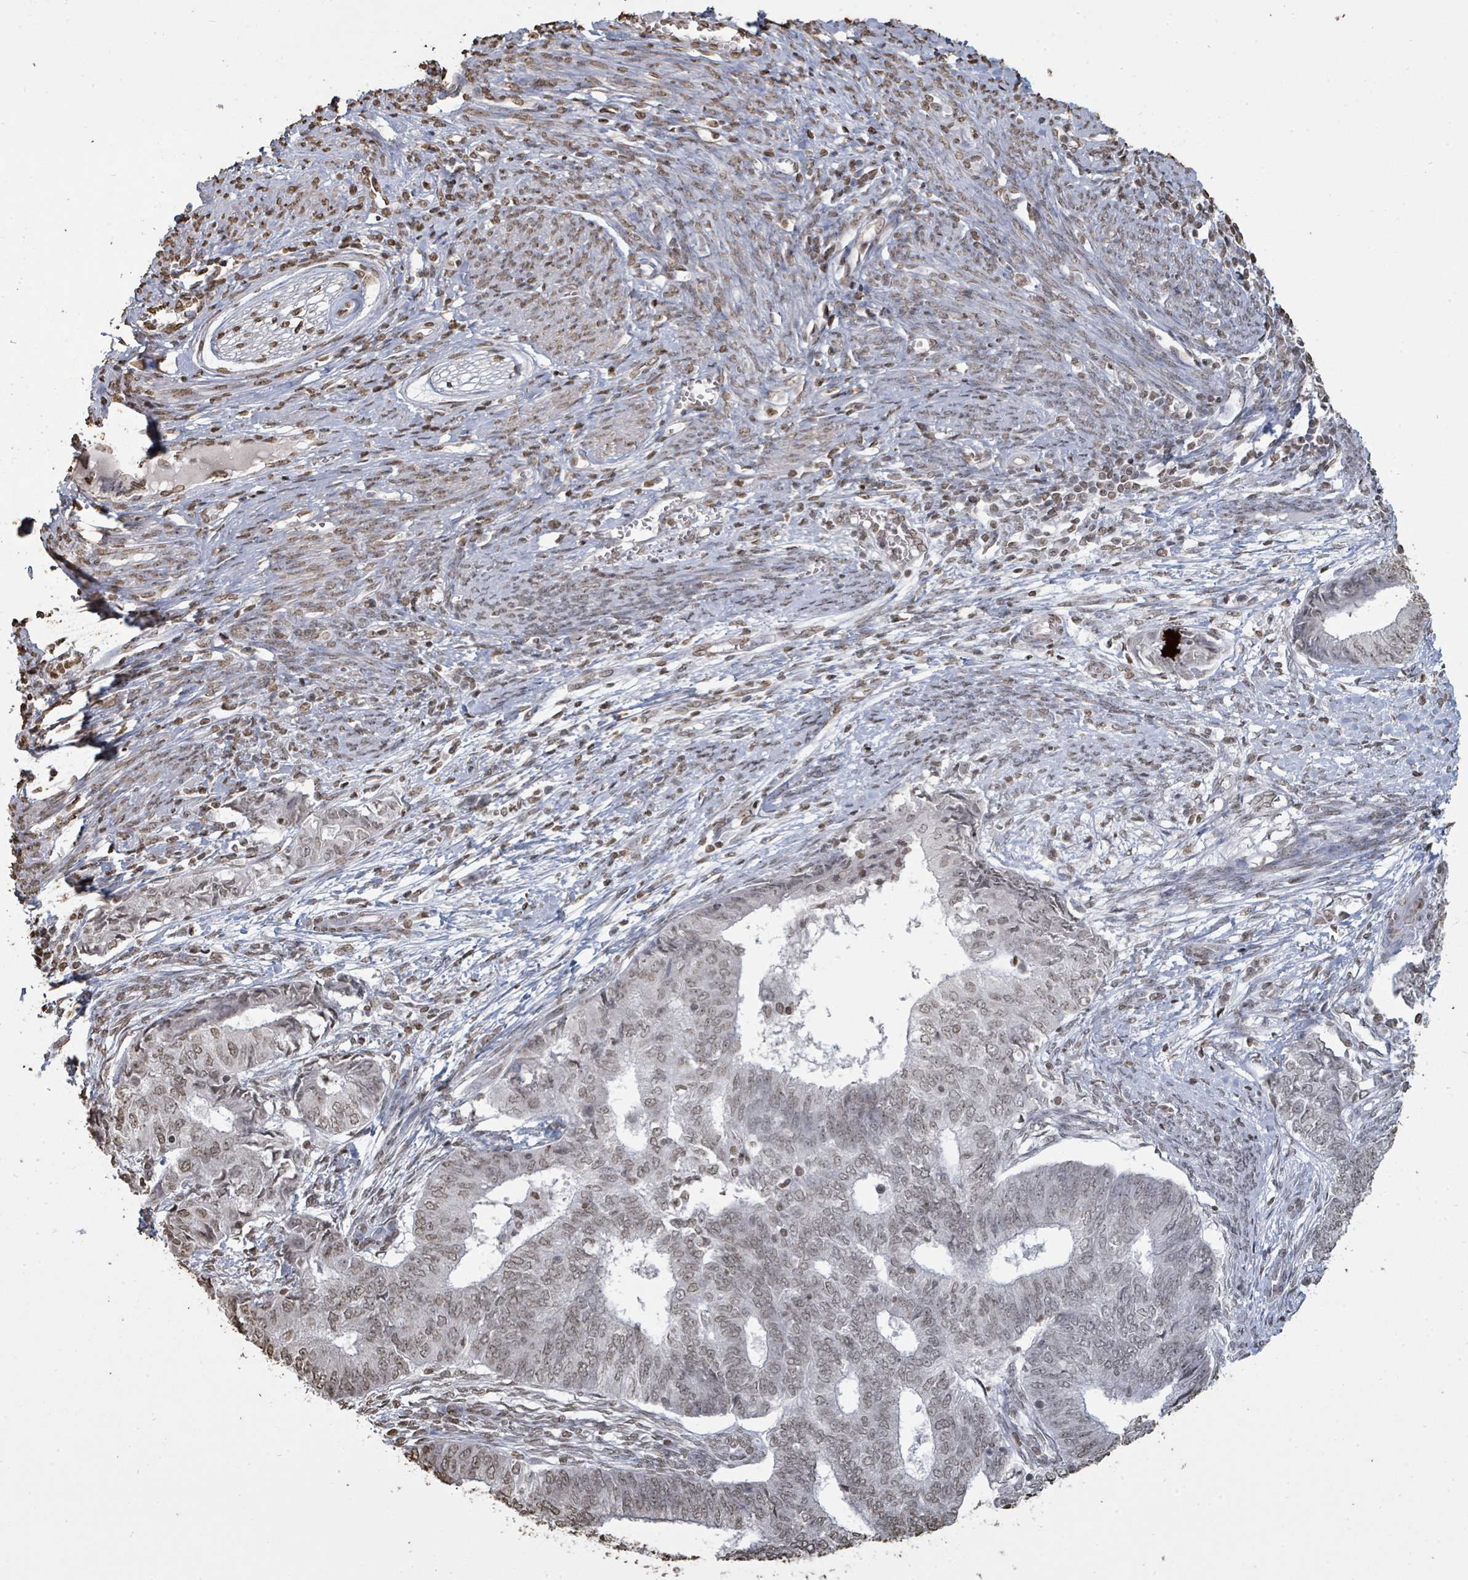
{"staining": {"intensity": "weak", "quantity": "25%-75%", "location": "nuclear"}, "tissue": "endometrial cancer", "cell_type": "Tumor cells", "image_type": "cancer", "snomed": [{"axis": "morphology", "description": "Adenocarcinoma, NOS"}, {"axis": "topography", "description": "Endometrium"}], "caption": "An image of endometrial cancer (adenocarcinoma) stained for a protein shows weak nuclear brown staining in tumor cells.", "gene": "MRPS12", "patient": {"sex": "female", "age": 62}}